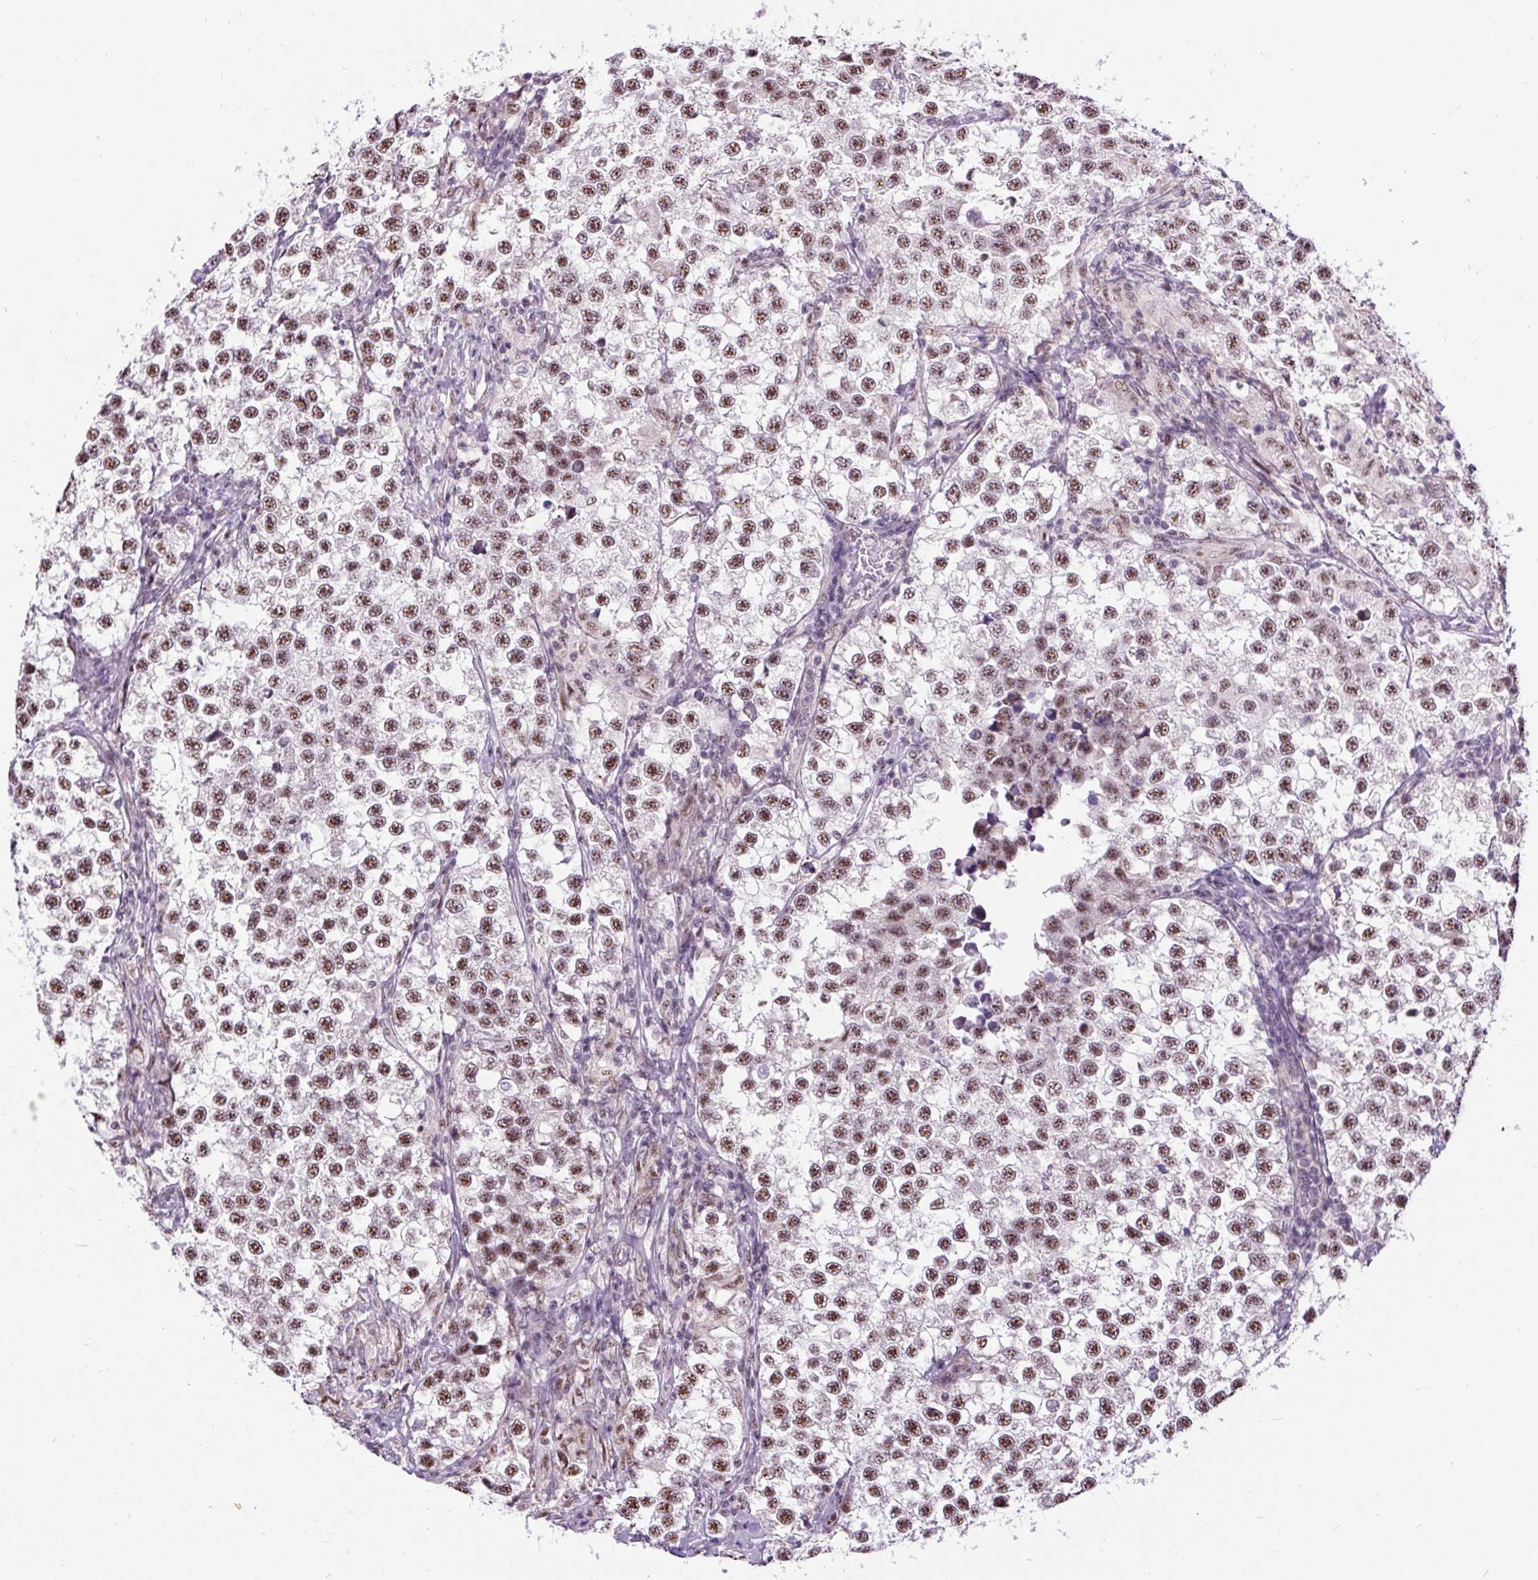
{"staining": {"intensity": "moderate", "quantity": ">75%", "location": "nuclear"}, "tissue": "testis cancer", "cell_type": "Tumor cells", "image_type": "cancer", "snomed": [{"axis": "morphology", "description": "Seminoma, NOS"}, {"axis": "topography", "description": "Testis"}], "caption": "There is medium levels of moderate nuclear staining in tumor cells of seminoma (testis), as demonstrated by immunohistochemical staining (brown color).", "gene": "SMC5", "patient": {"sex": "male", "age": 46}}